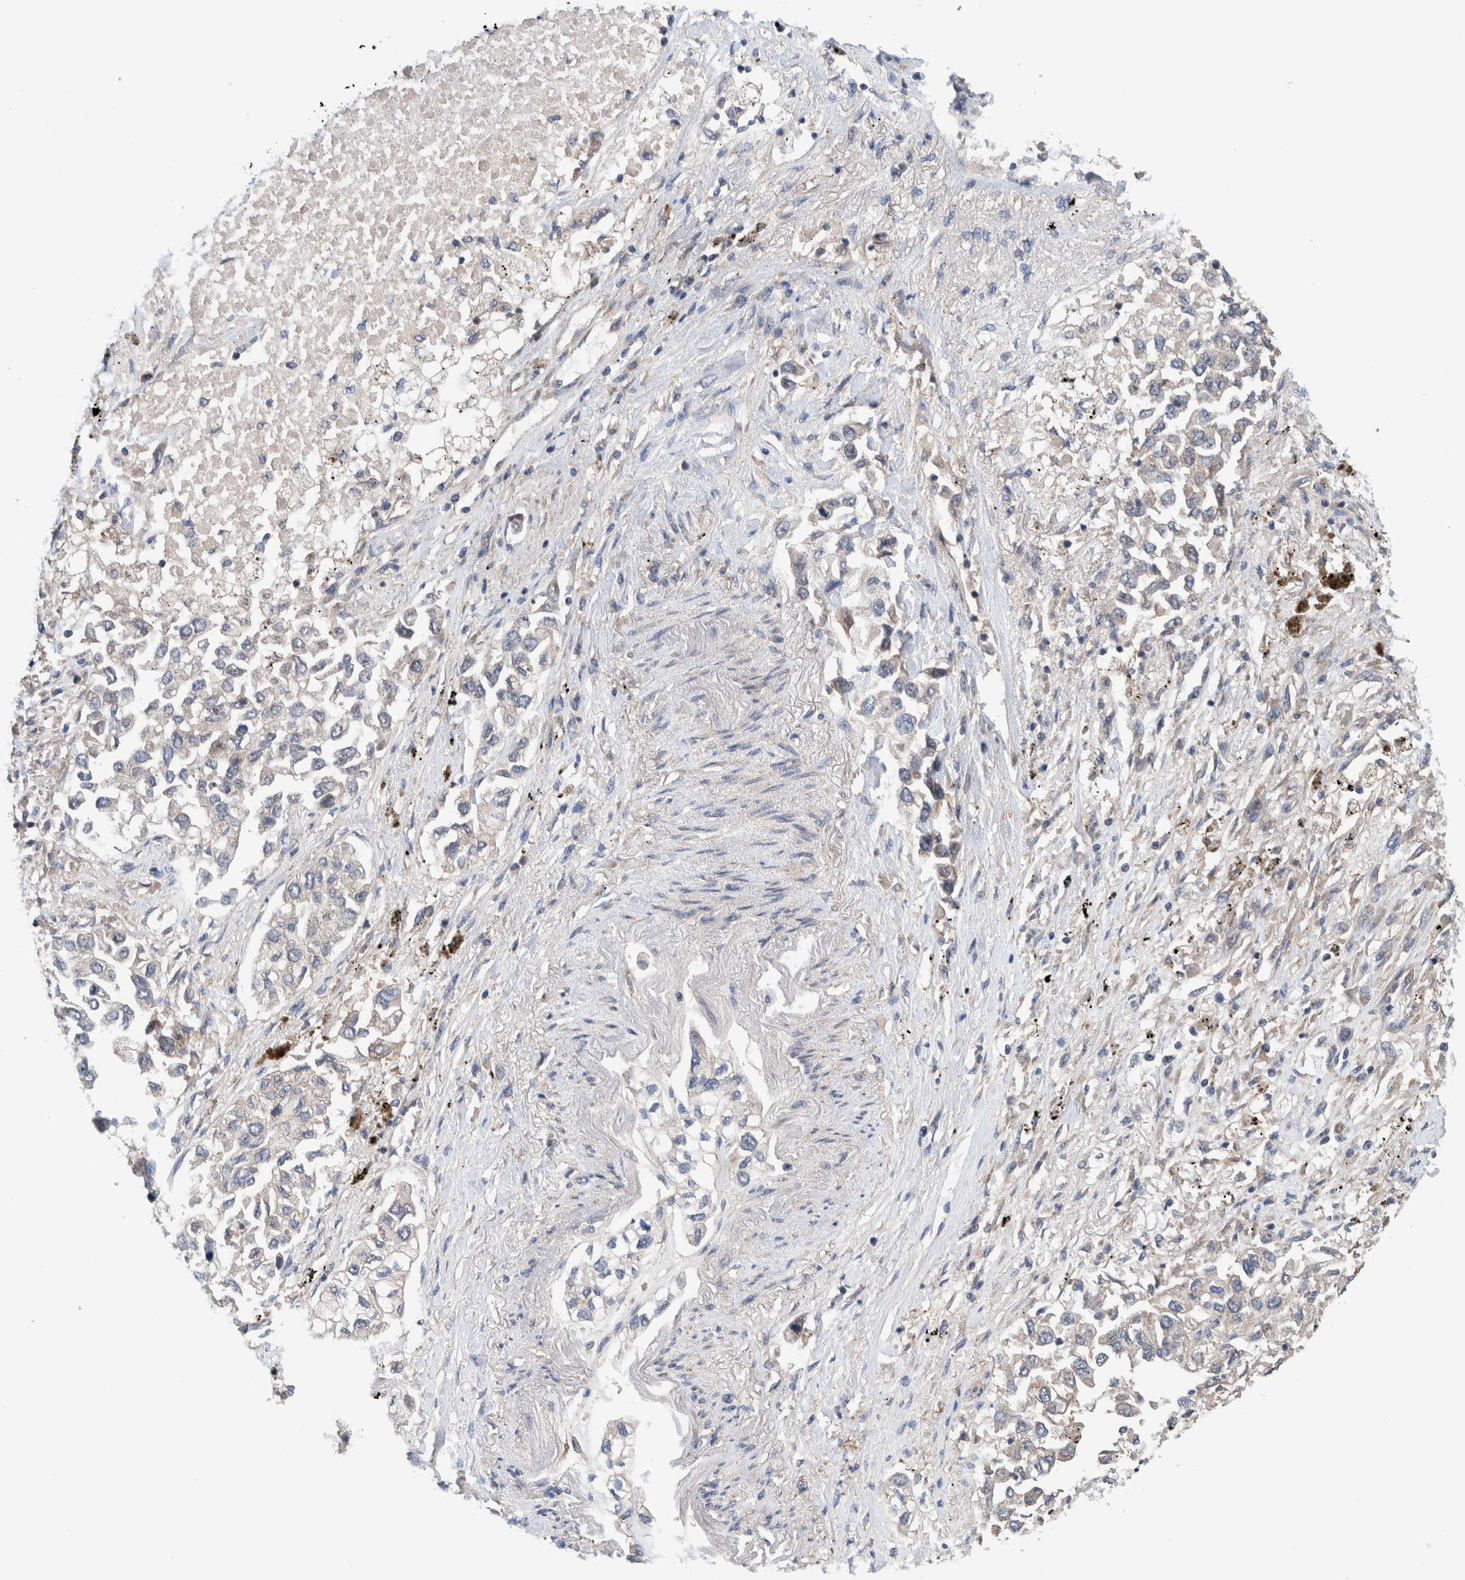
{"staining": {"intensity": "weak", "quantity": "<25%", "location": "cytoplasmic/membranous"}, "tissue": "lung cancer", "cell_type": "Tumor cells", "image_type": "cancer", "snomed": [{"axis": "morphology", "description": "Inflammation, NOS"}, {"axis": "morphology", "description": "Adenocarcinoma, NOS"}, {"axis": "topography", "description": "Lung"}], "caption": "Lung cancer (adenocarcinoma) stained for a protein using immunohistochemistry (IHC) exhibits no positivity tumor cells.", "gene": "PIK3R6", "patient": {"sex": "male", "age": 63}}